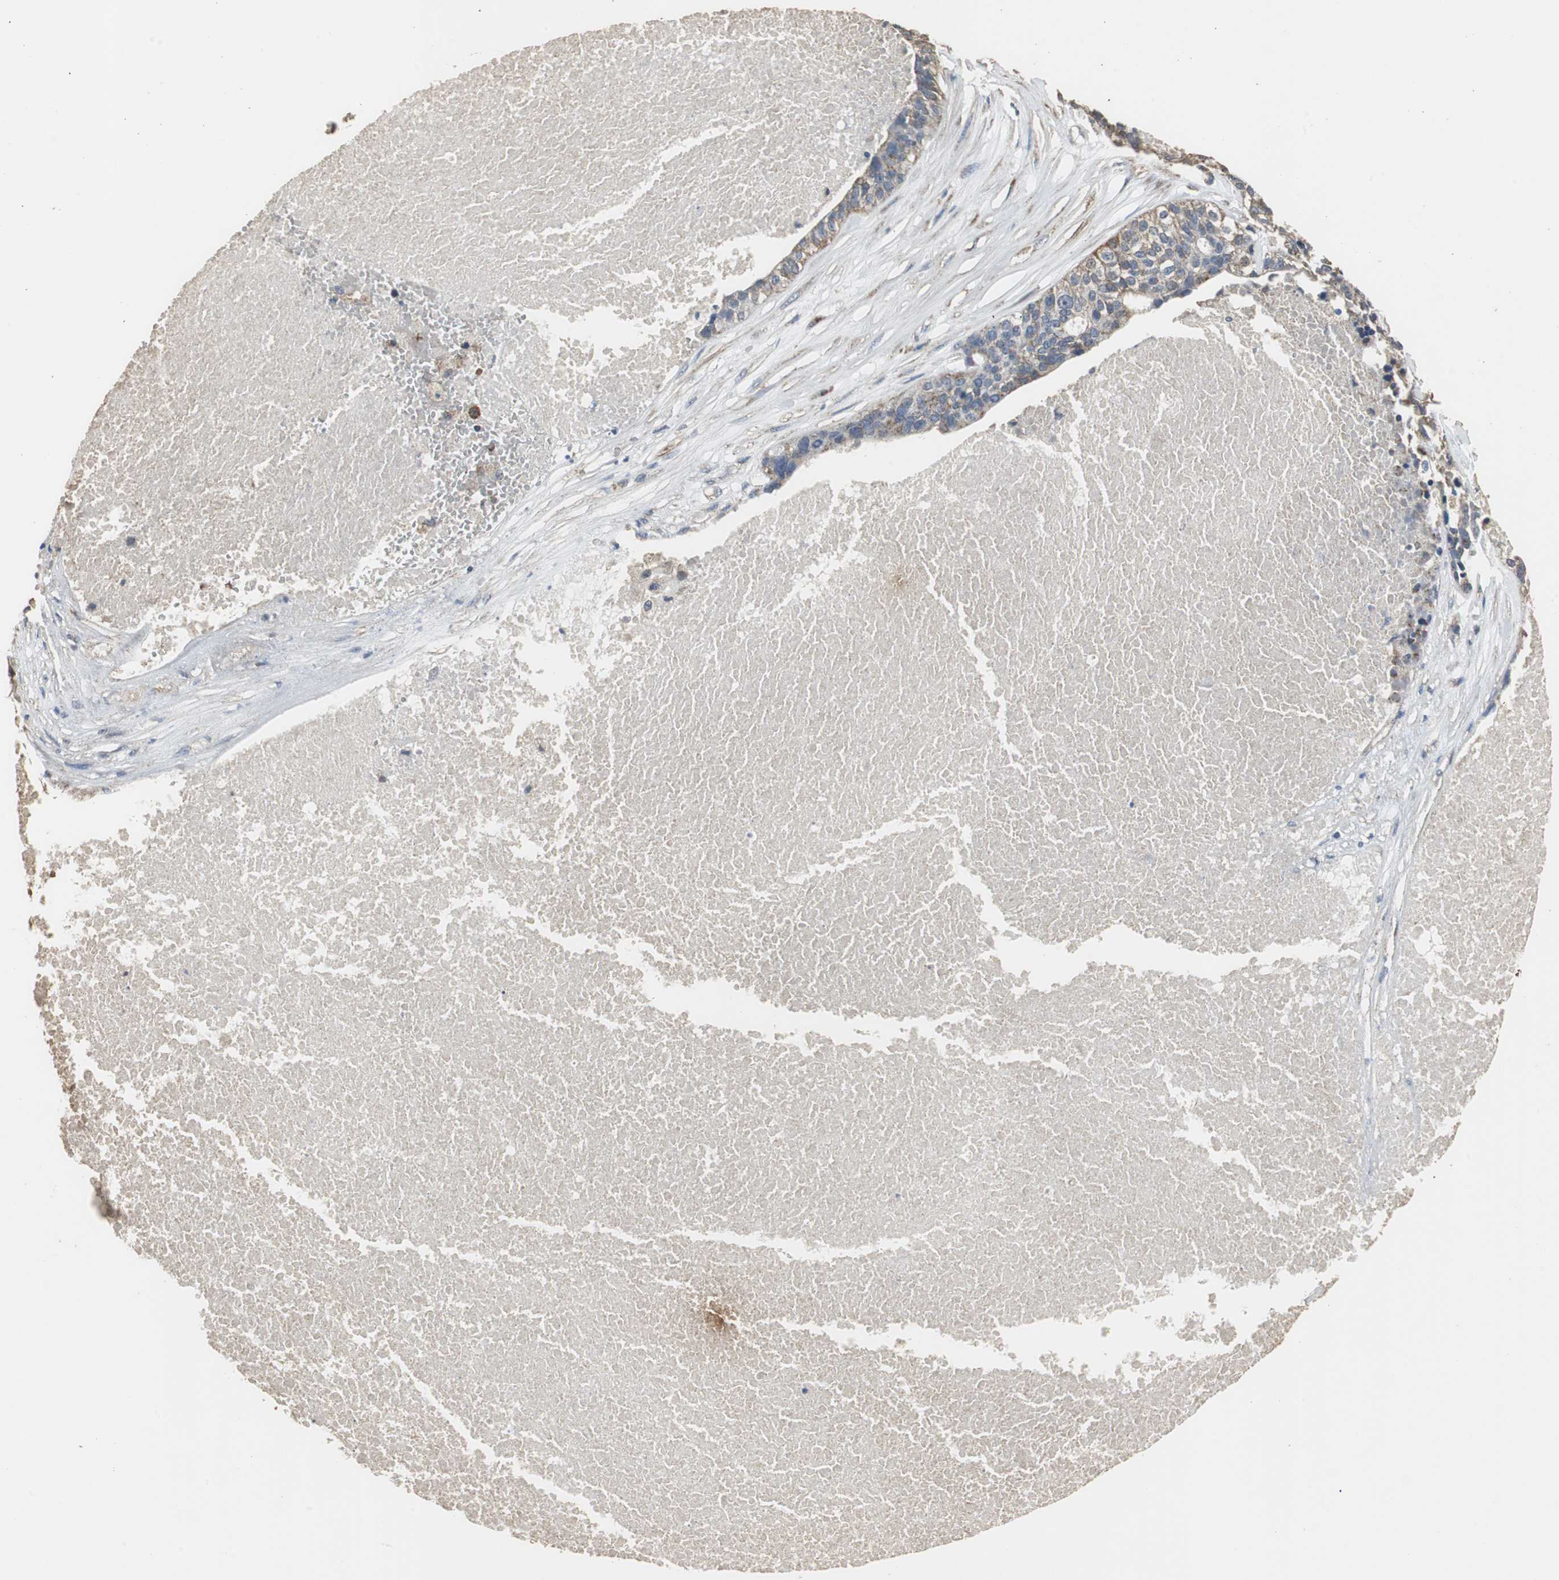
{"staining": {"intensity": "weak", "quantity": "25%-75%", "location": "cytoplasmic/membranous"}, "tissue": "ovarian cancer", "cell_type": "Tumor cells", "image_type": "cancer", "snomed": [{"axis": "morphology", "description": "Cystadenocarcinoma, serous, NOS"}, {"axis": "topography", "description": "Ovary"}], "caption": "Ovarian serous cystadenocarcinoma stained with a brown dye displays weak cytoplasmic/membranous positive staining in about 25%-75% of tumor cells.", "gene": "NNT", "patient": {"sex": "female", "age": 59}}